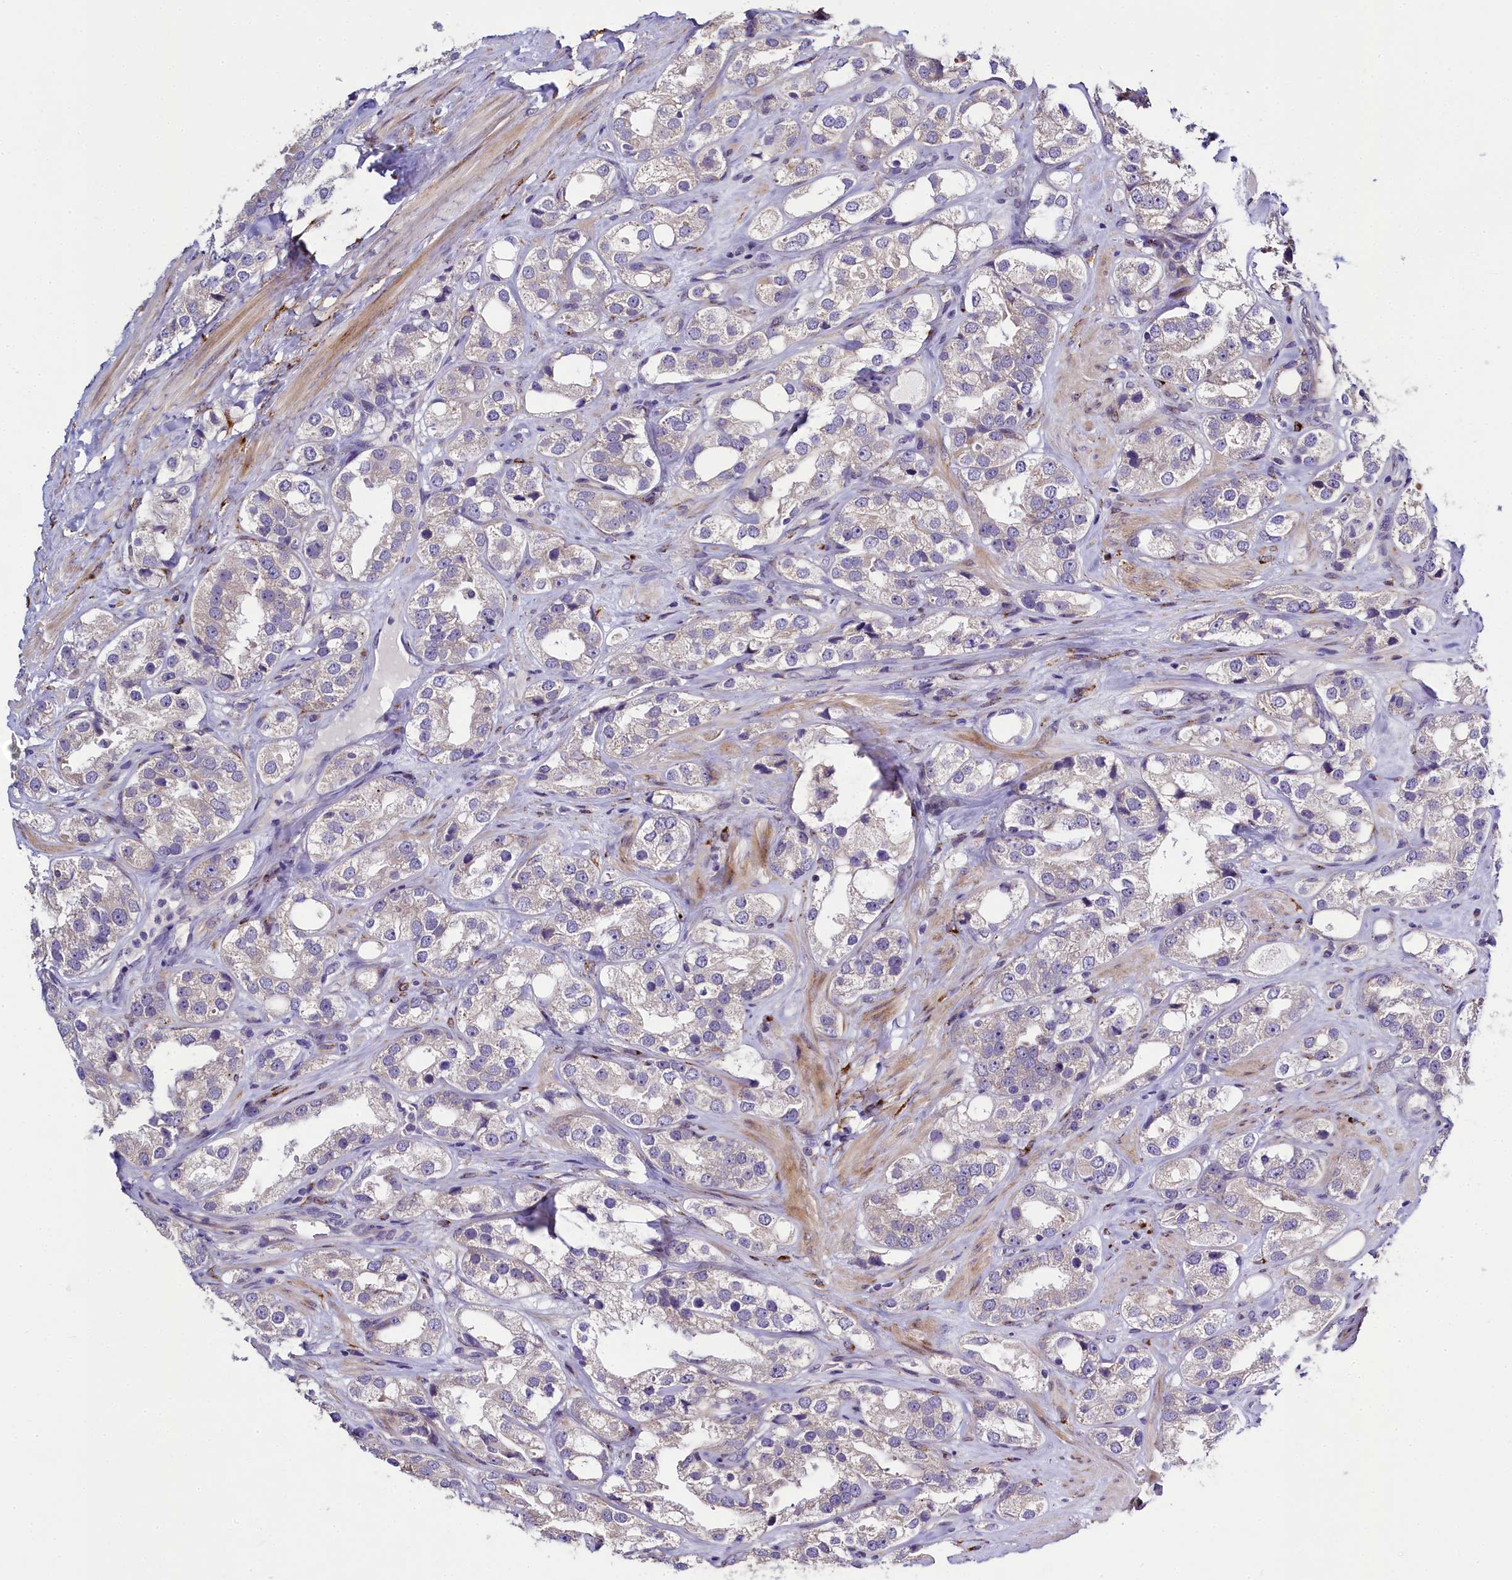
{"staining": {"intensity": "negative", "quantity": "none", "location": "none"}, "tissue": "prostate cancer", "cell_type": "Tumor cells", "image_type": "cancer", "snomed": [{"axis": "morphology", "description": "Adenocarcinoma, NOS"}, {"axis": "topography", "description": "Prostate"}], "caption": "A photomicrograph of human prostate adenocarcinoma is negative for staining in tumor cells.", "gene": "MRC2", "patient": {"sex": "male", "age": 79}}